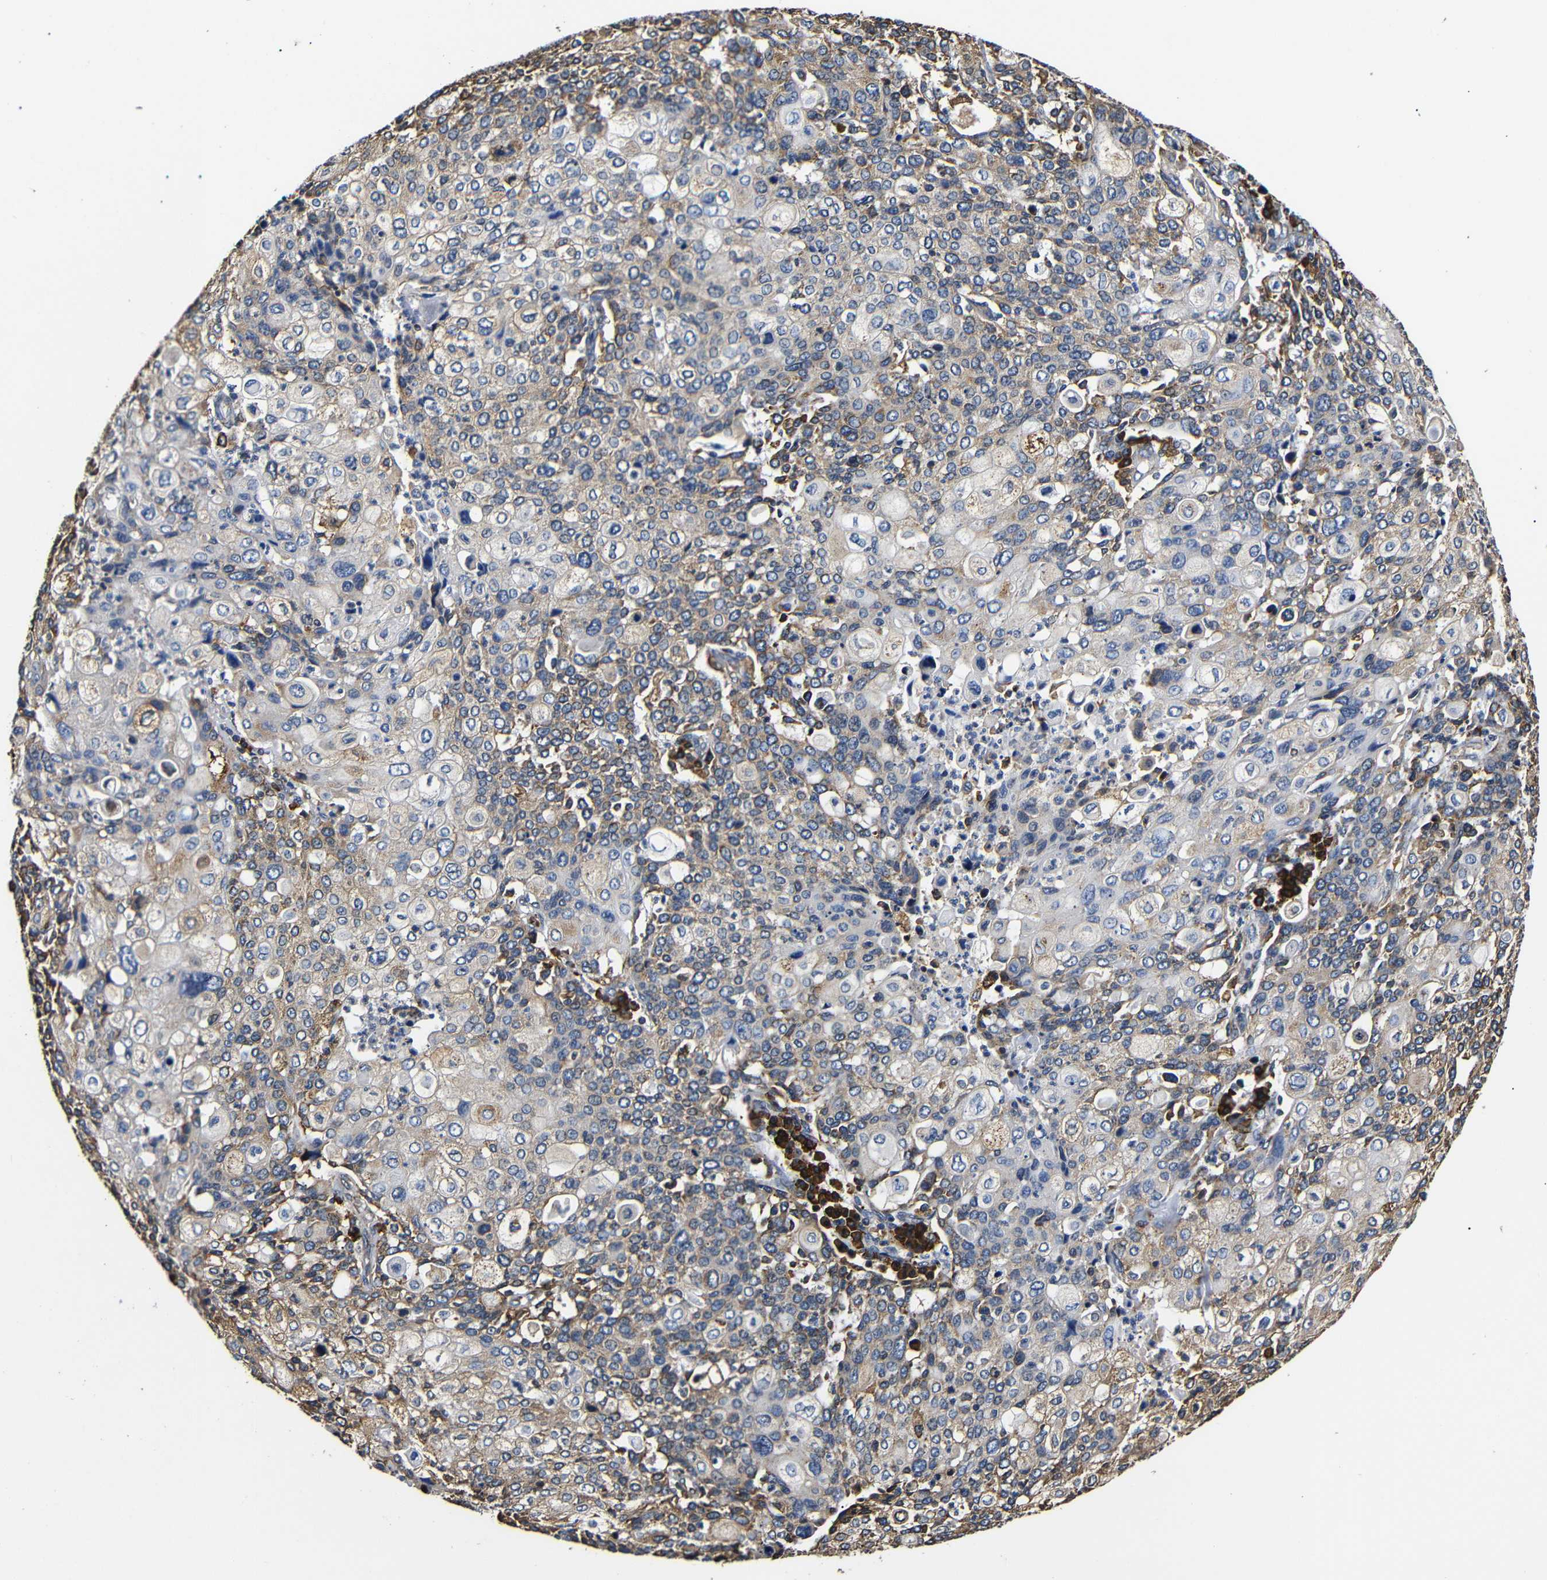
{"staining": {"intensity": "weak", "quantity": "25%-75%", "location": "cytoplasmic/membranous"}, "tissue": "cervical cancer", "cell_type": "Tumor cells", "image_type": "cancer", "snomed": [{"axis": "morphology", "description": "Squamous cell carcinoma, NOS"}, {"axis": "topography", "description": "Cervix"}], "caption": "Cervical cancer (squamous cell carcinoma) was stained to show a protein in brown. There is low levels of weak cytoplasmic/membranous staining in about 25%-75% of tumor cells.", "gene": "HHIP", "patient": {"sex": "female", "age": 40}}